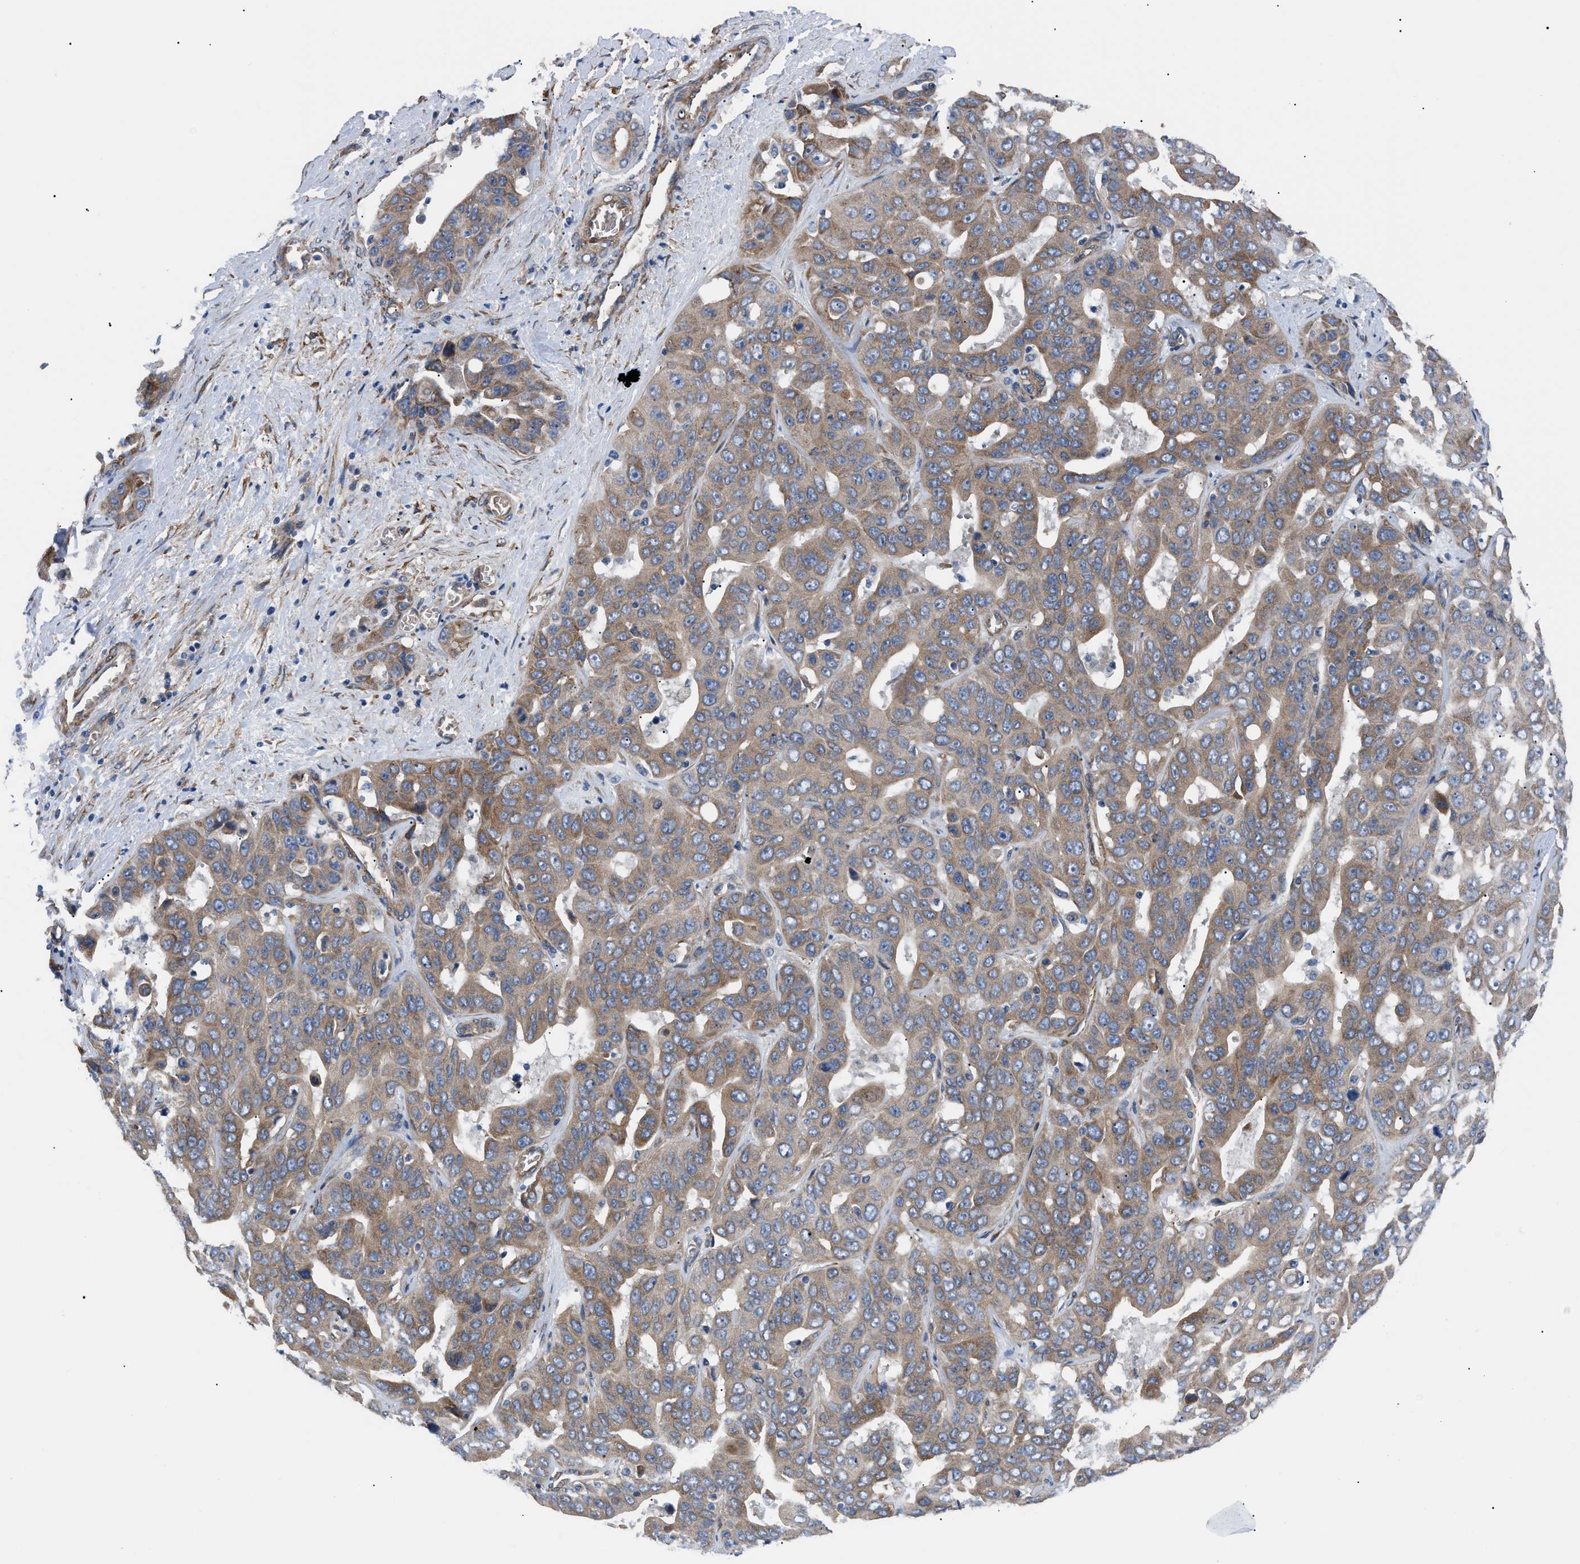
{"staining": {"intensity": "moderate", "quantity": ">75%", "location": "cytoplasmic/membranous"}, "tissue": "liver cancer", "cell_type": "Tumor cells", "image_type": "cancer", "snomed": [{"axis": "morphology", "description": "Cholangiocarcinoma"}, {"axis": "topography", "description": "Liver"}], "caption": "Immunohistochemistry histopathology image of neoplastic tissue: liver cholangiocarcinoma stained using IHC exhibits medium levels of moderate protein expression localized specifically in the cytoplasmic/membranous of tumor cells, appearing as a cytoplasmic/membranous brown color.", "gene": "MYO10", "patient": {"sex": "female", "age": 52}}